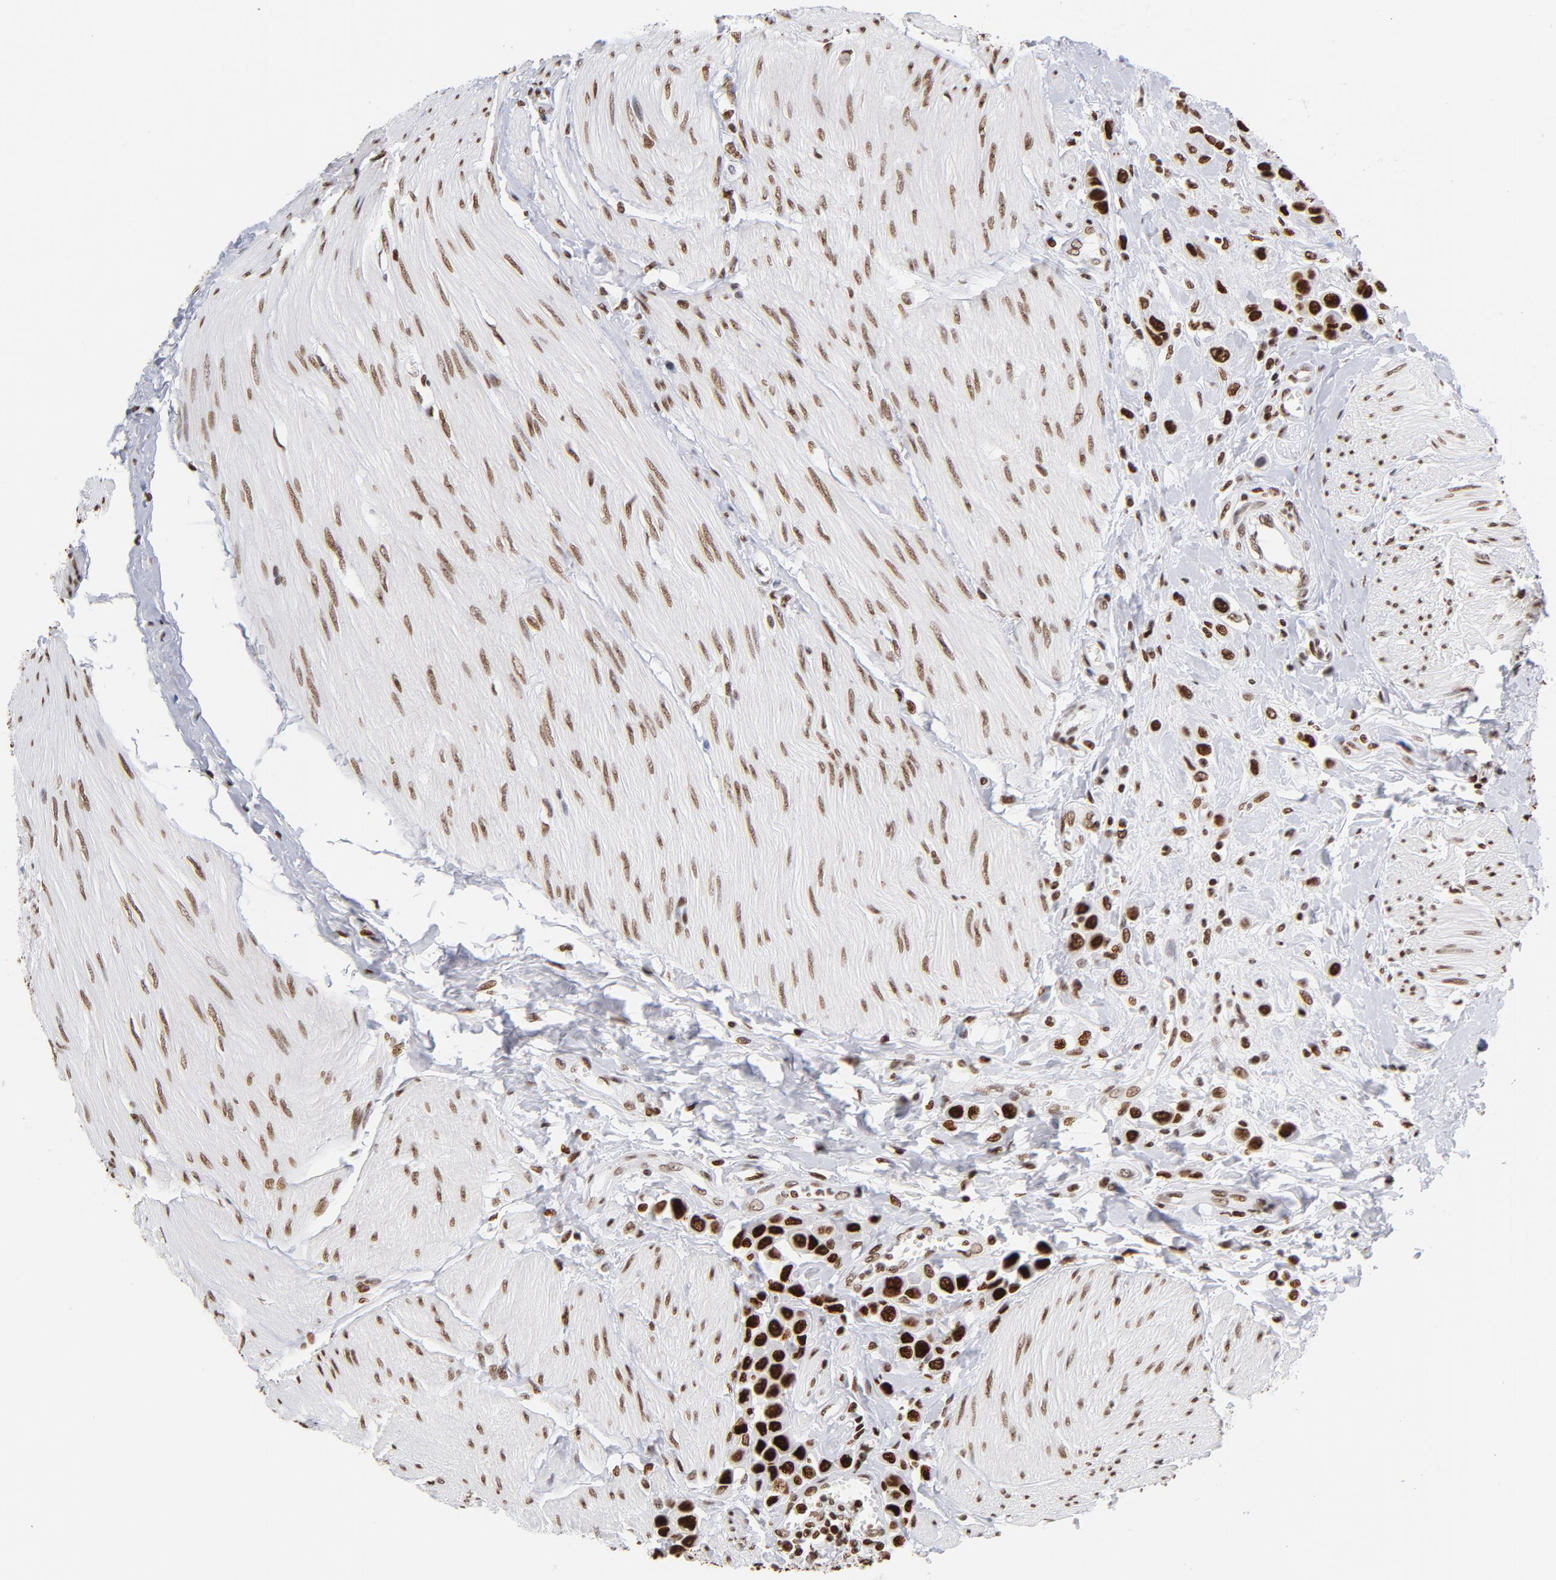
{"staining": {"intensity": "strong", "quantity": ">75%", "location": "nuclear"}, "tissue": "urothelial cancer", "cell_type": "Tumor cells", "image_type": "cancer", "snomed": [{"axis": "morphology", "description": "Urothelial carcinoma, High grade"}, {"axis": "topography", "description": "Urinary bladder"}], "caption": "Strong nuclear positivity for a protein is seen in approximately >75% of tumor cells of urothelial cancer using immunohistochemistry.", "gene": "TOP2B", "patient": {"sex": "male", "age": 50}}